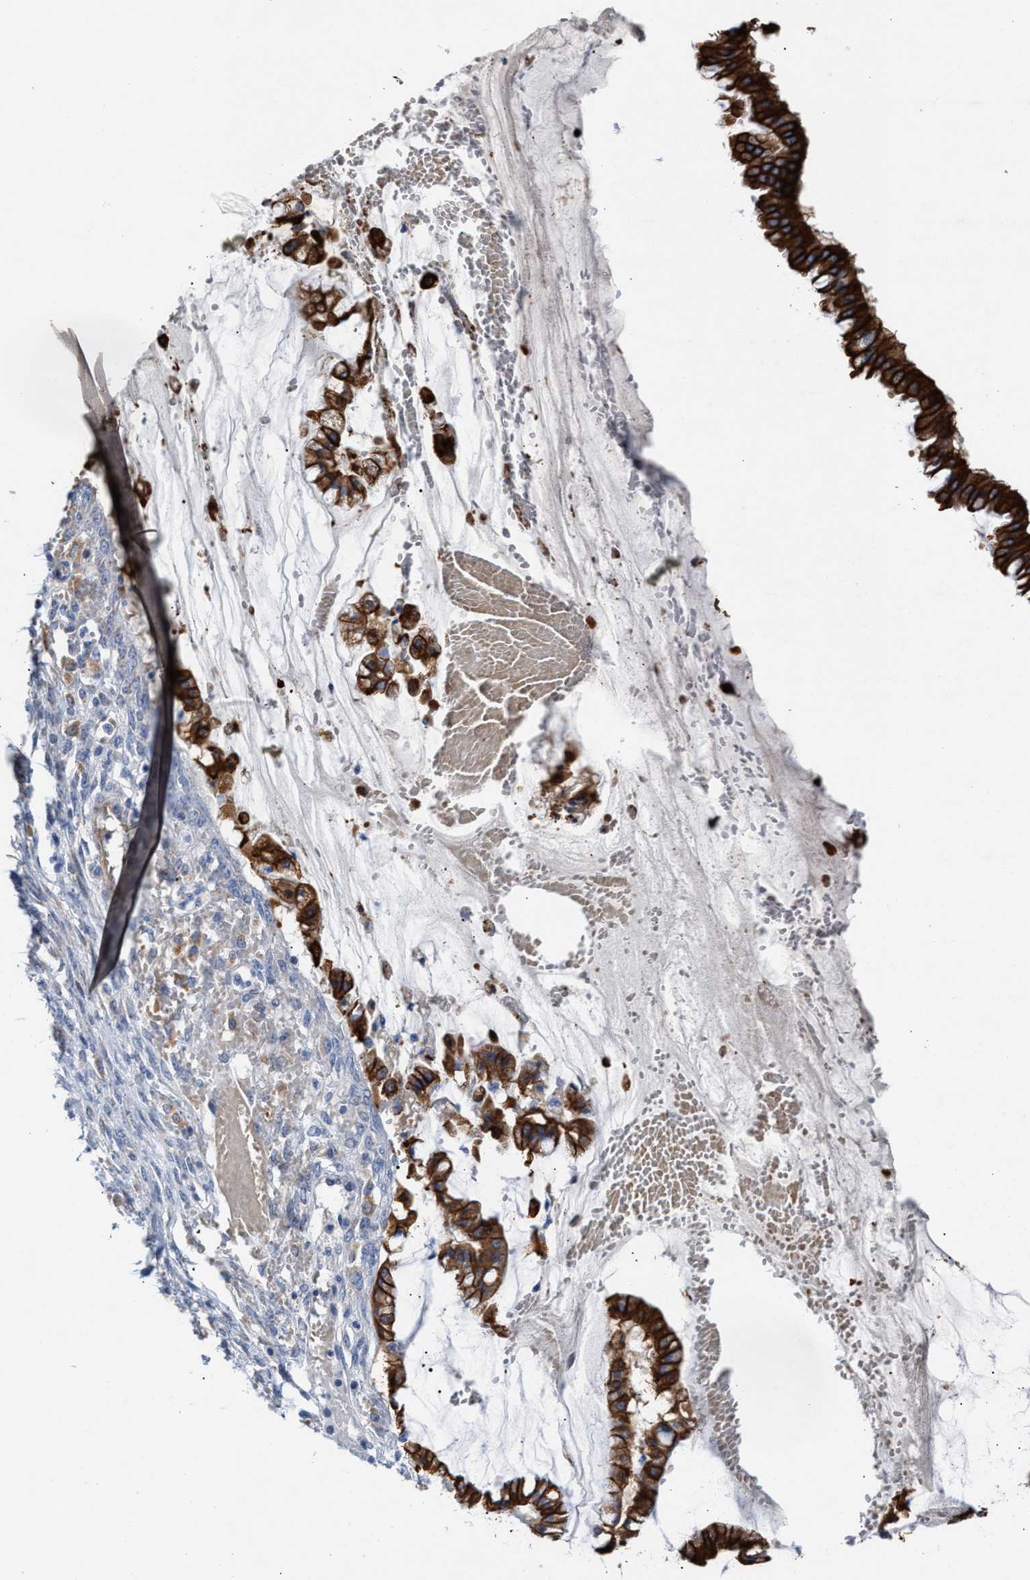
{"staining": {"intensity": "strong", "quantity": ">75%", "location": "cytoplasmic/membranous"}, "tissue": "ovarian cancer", "cell_type": "Tumor cells", "image_type": "cancer", "snomed": [{"axis": "morphology", "description": "Cystadenocarcinoma, mucinous, NOS"}, {"axis": "topography", "description": "Ovary"}], "caption": "This is an image of immunohistochemistry (IHC) staining of ovarian cancer (mucinous cystadenocarcinoma), which shows strong positivity in the cytoplasmic/membranous of tumor cells.", "gene": "JAG1", "patient": {"sex": "female", "age": 73}}